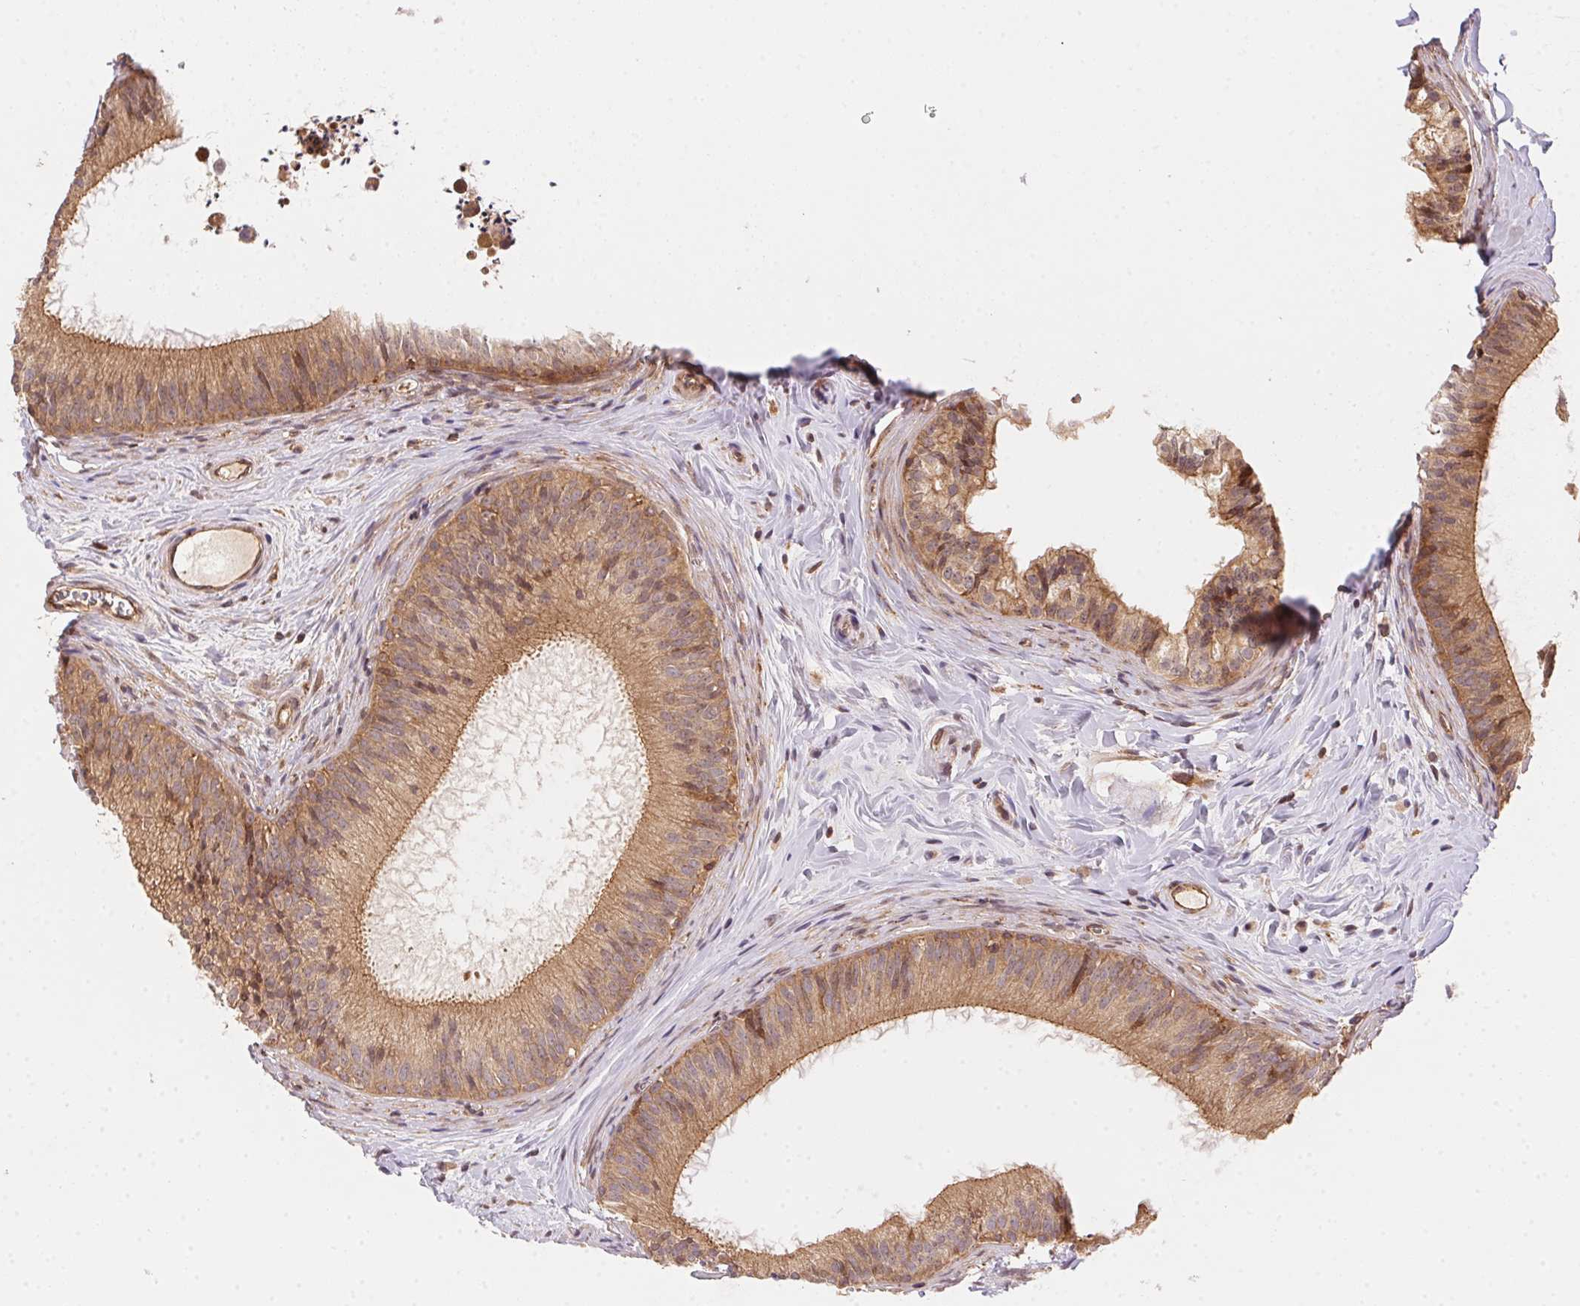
{"staining": {"intensity": "weak", "quantity": ">75%", "location": "cytoplasmic/membranous"}, "tissue": "epididymis", "cell_type": "Glandular cells", "image_type": "normal", "snomed": [{"axis": "morphology", "description": "Normal tissue, NOS"}, {"axis": "topography", "description": "Epididymis"}], "caption": "Weak cytoplasmic/membranous protein staining is seen in about >75% of glandular cells in epididymis.", "gene": "MEX3D", "patient": {"sex": "male", "age": 24}}